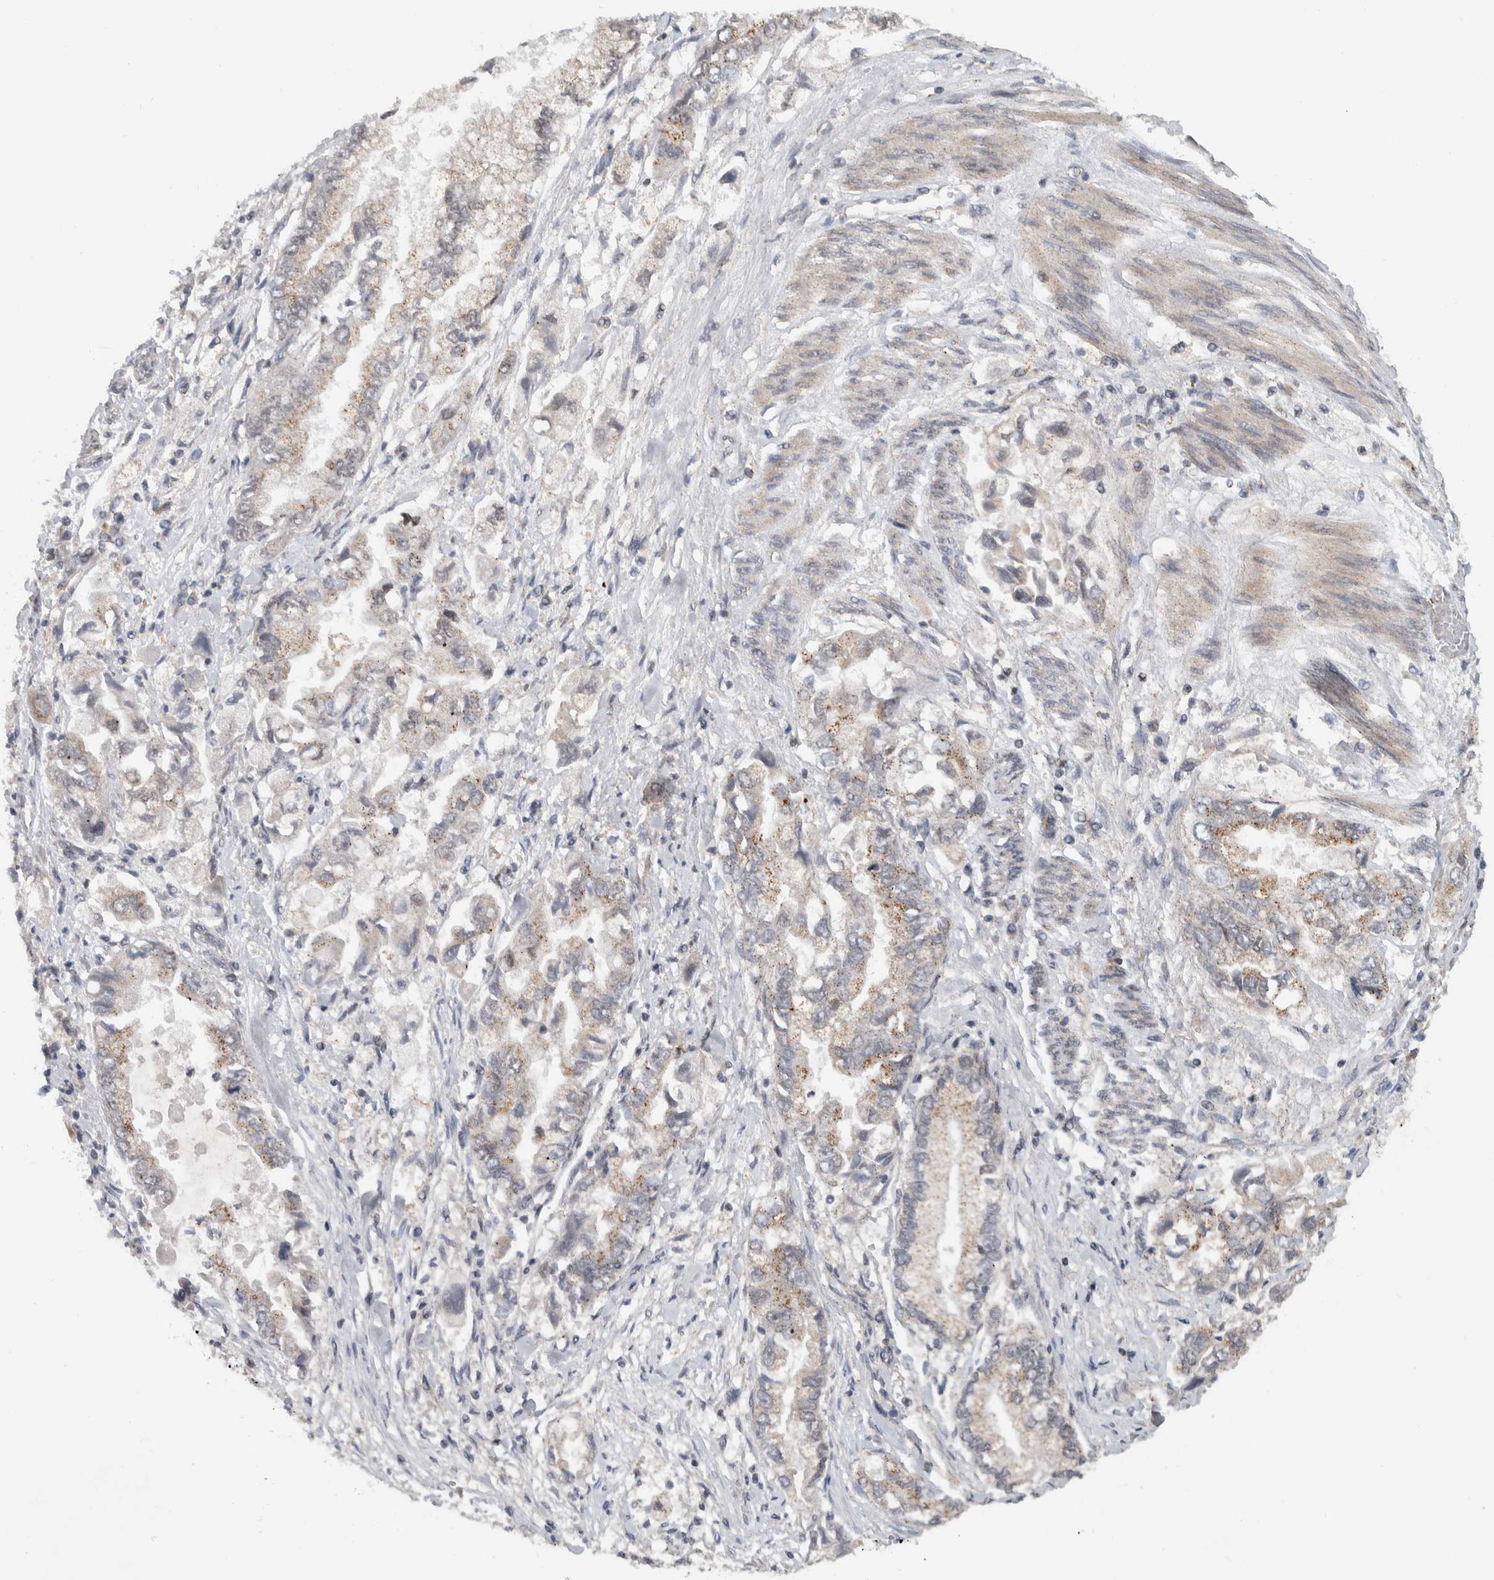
{"staining": {"intensity": "weak", "quantity": ">75%", "location": "cytoplasmic/membranous"}, "tissue": "stomach cancer", "cell_type": "Tumor cells", "image_type": "cancer", "snomed": [{"axis": "morphology", "description": "Normal tissue, NOS"}, {"axis": "morphology", "description": "Adenocarcinoma, NOS"}, {"axis": "topography", "description": "Stomach"}], "caption": "Tumor cells demonstrate low levels of weak cytoplasmic/membranous staining in approximately >75% of cells in human stomach adenocarcinoma. (DAB IHC with brightfield microscopy, high magnification).", "gene": "MSL1", "patient": {"sex": "male", "age": 62}}